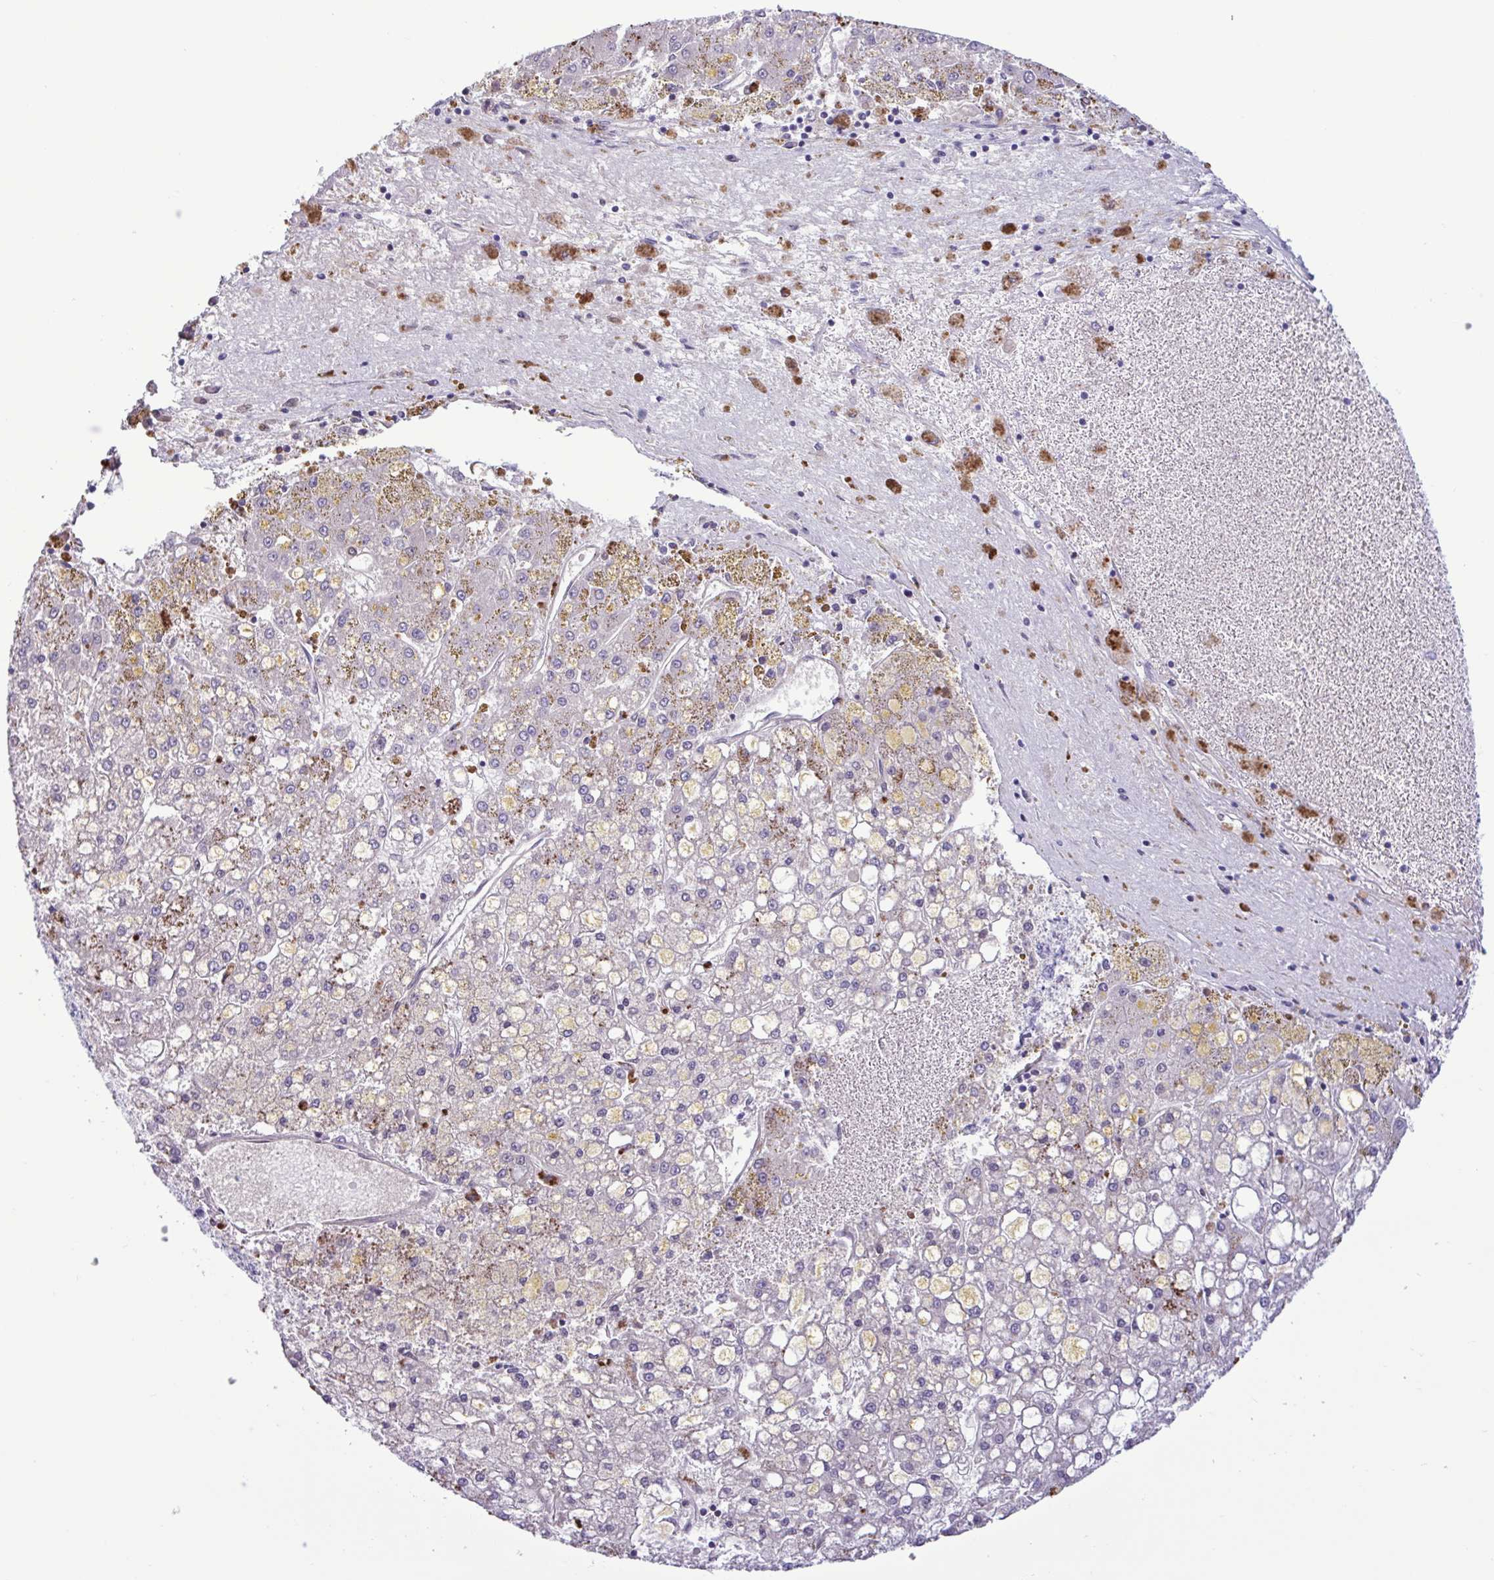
{"staining": {"intensity": "weak", "quantity": "<25%", "location": "cytoplasmic/membranous,nuclear"}, "tissue": "liver cancer", "cell_type": "Tumor cells", "image_type": "cancer", "snomed": [{"axis": "morphology", "description": "Carcinoma, Hepatocellular, NOS"}, {"axis": "topography", "description": "Liver"}], "caption": "IHC micrograph of hepatocellular carcinoma (liver) stained for a protein (brown), which displays no expression in tumor cells. The staining is performed using DAB brown chromogen with nuclei counter-stained in using hematoxylin.", "gene": "XCL1", "patient": {"sex": "male", "age": 67}}